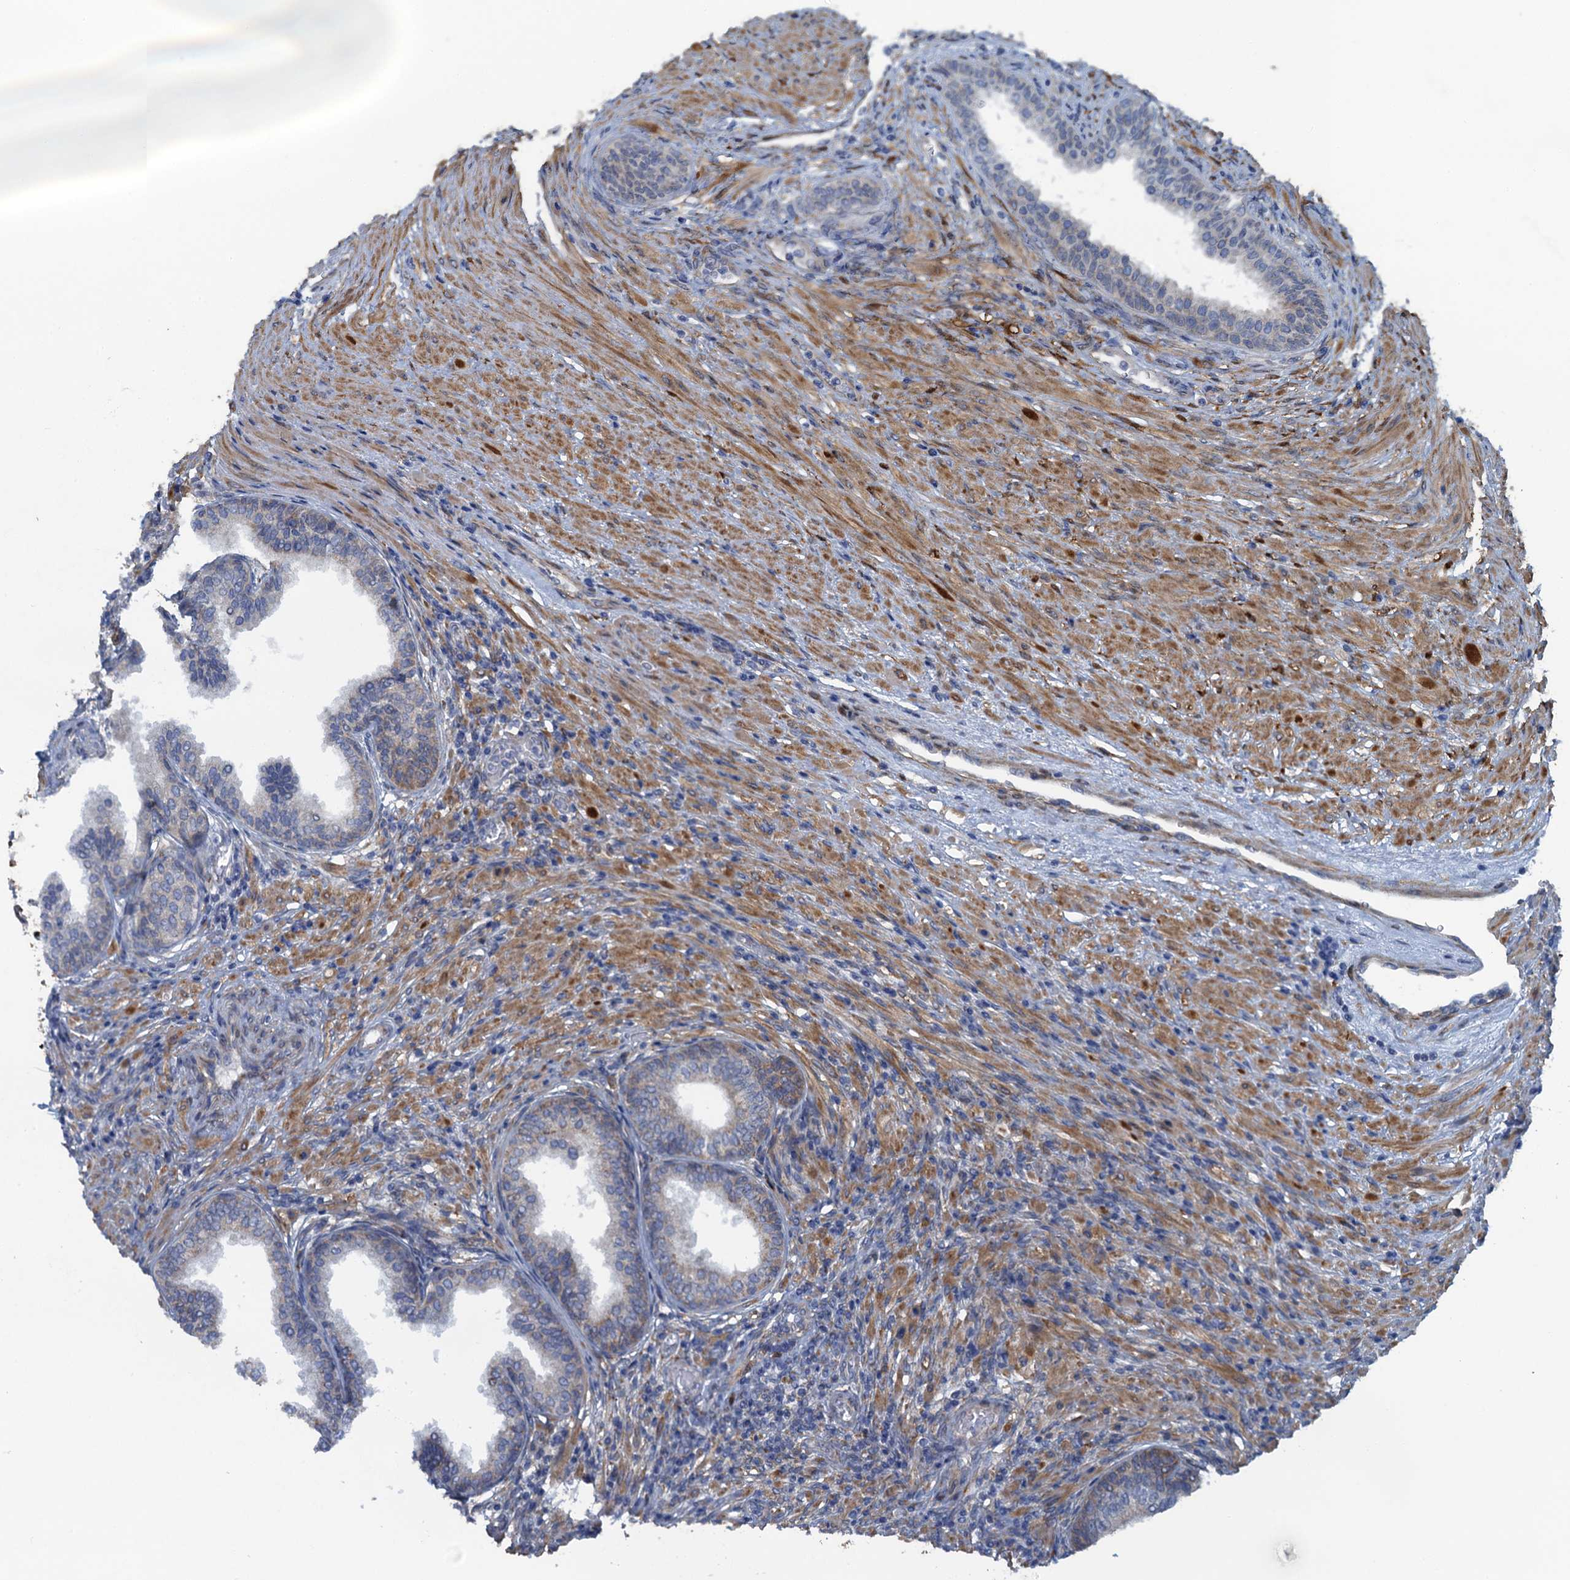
{"staining": {"intensity": "negative", "quantity": "none", "location": "none"}, "tissue": "prostate", "cell_type": "Glandular cells", "image_type": "normal", "snomed": [{"axis": "morphology", "description": "Normal tissue, NOS"}, {"axis": "topography", "description": "Prostate"}], "caption": "A photomicrograph of human prostate is negative for staining in glandular cells. (Immunohistochemistry, brightfield microscopy, high magnification).", "gene": "POGLUT3", "patient": {"sex": "male", "age": 76}}